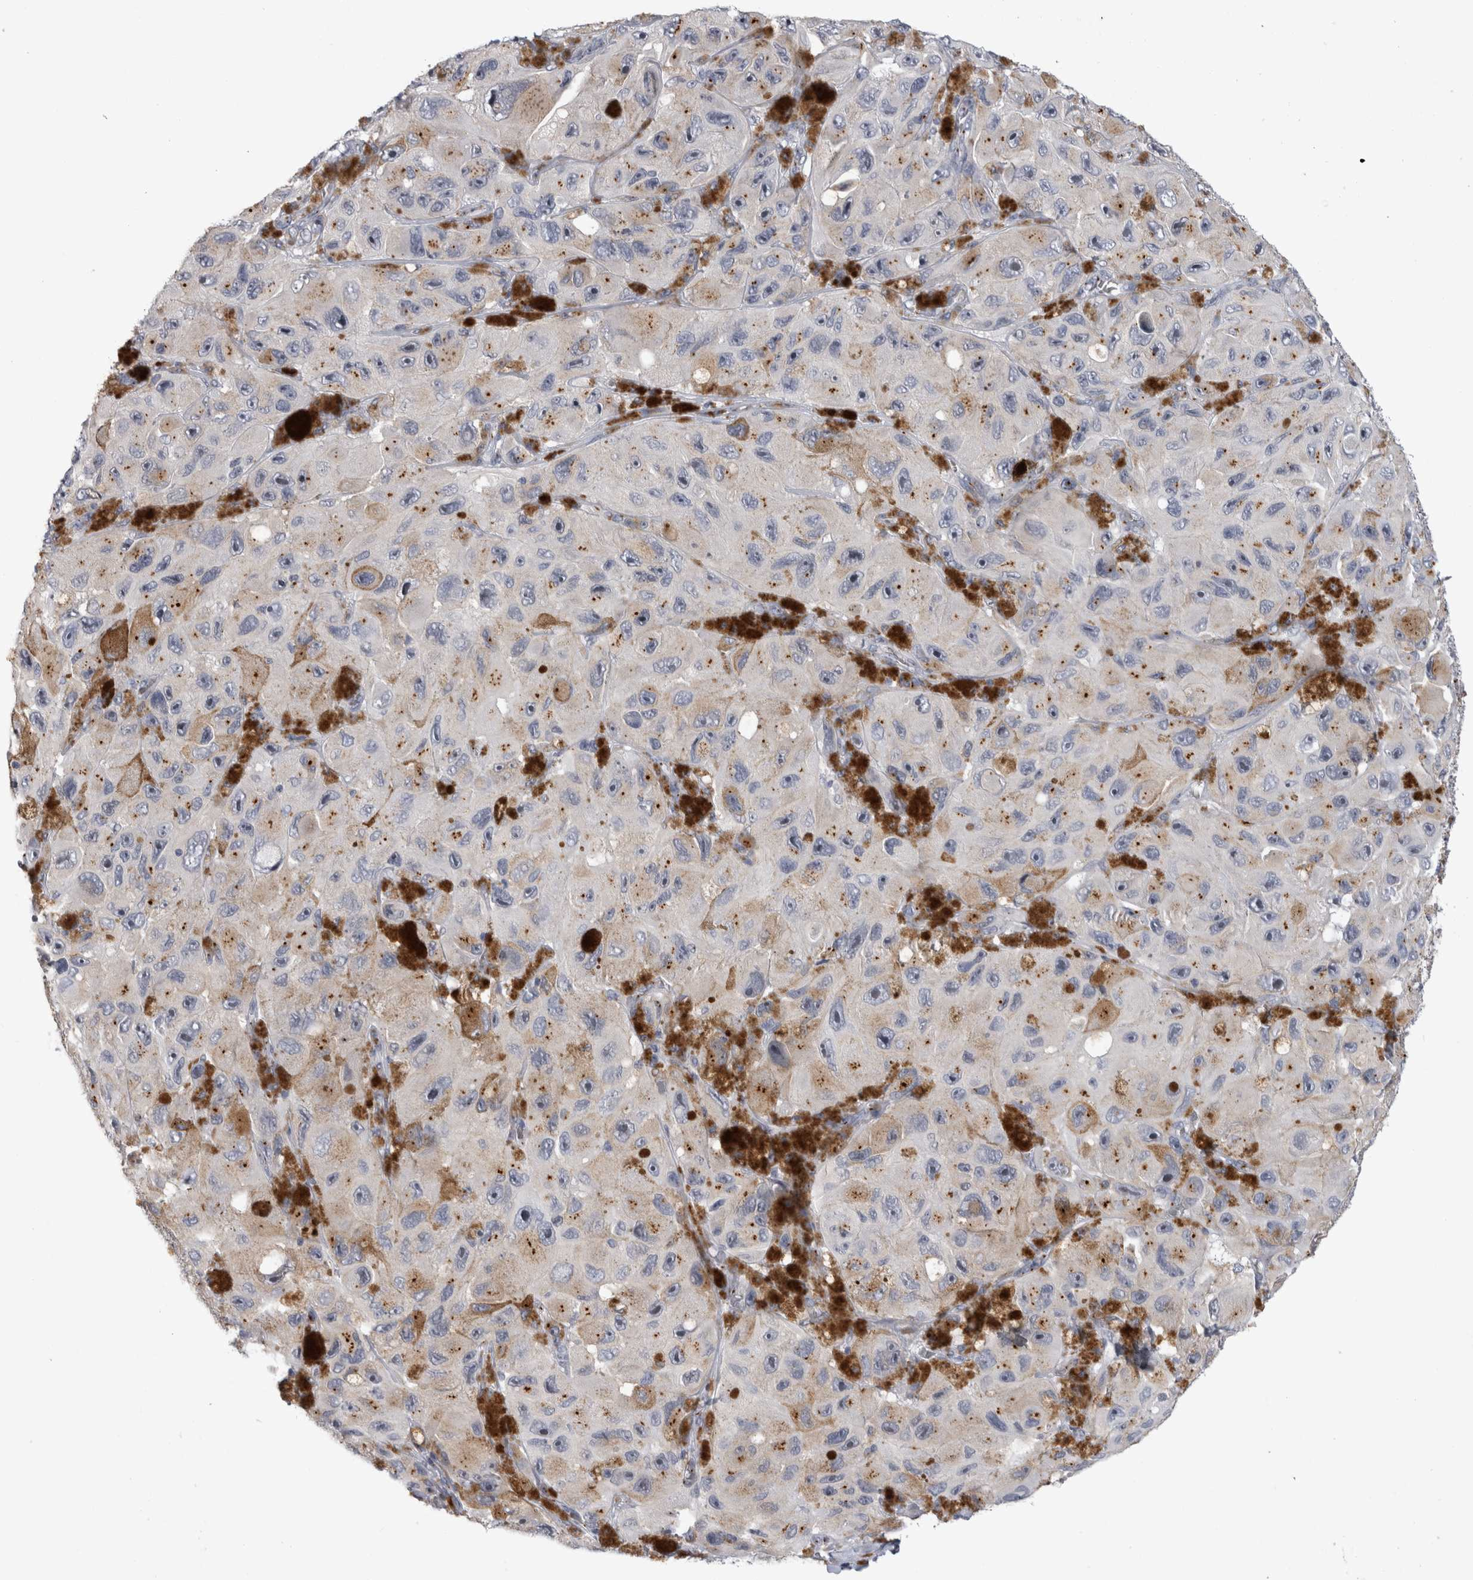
{"staining": {"intensity": "moderate", "quantity": "25%-75%", "location": "cytoplasmic/membranous"}, "tissue": "melanoma", "cell_type": "Tumor cells", "image_type": "cancer", "snomed": [{"axis": "morphology", "description": "Malignant melanoma, NOS"}, {"axis": "topography", "description": "Skin"}], "caption": "Immunohistochemistry (IHC) of melanoma demonstrates medium levels of moderate cytoplasmic/membranous staining in about 25%-75% of tumor cells. Using DAB (brown) and hematoxylin (blue) stains, captured at high magnification using brightfield microscopy.", "gene": "AKAP9", "patient": {"sex": "female", "age": 73}}